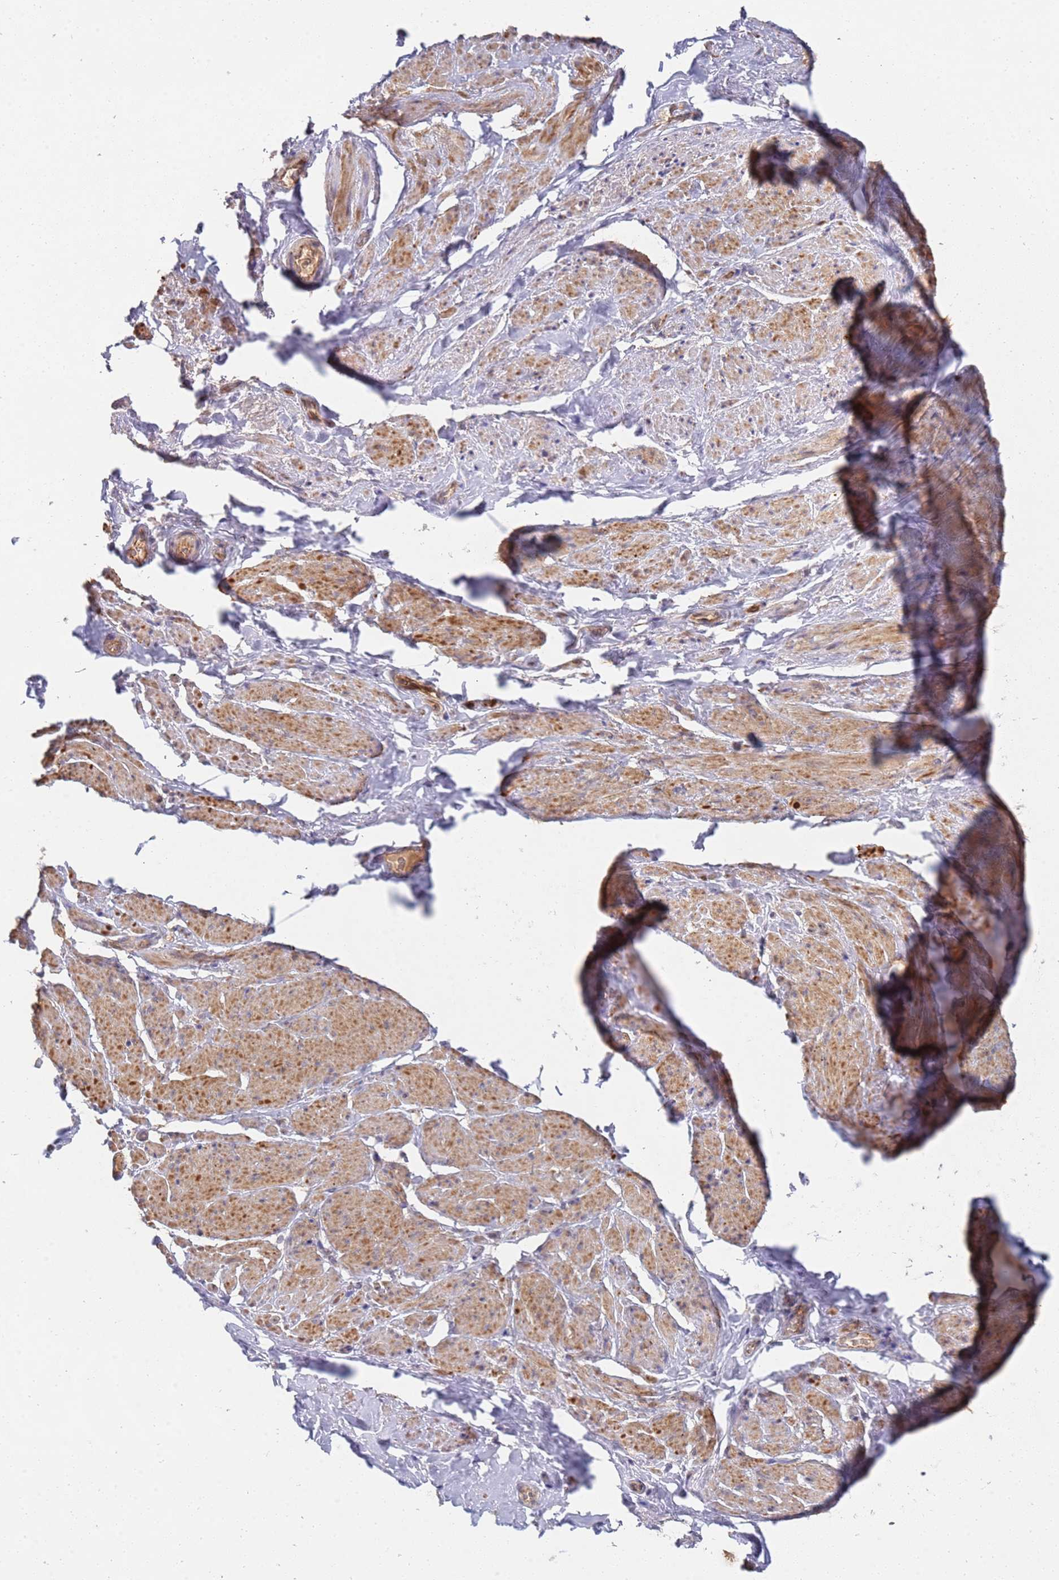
{"staining": {"intensity": "moderate", "quantity": "25%-75%", "location": "cytoplasmic/membranous,nuclear"}, "tissue": "smooth muscle", "cell_type": "Smooth muscle cells", "image_type": "normal", "snomed": [{"axis": "morphology", "description": "Normal tissue, NOS"}, {"axis": "topography", "description": "Smooth muscle"}, {"axis": "topography", "description": "Peripheral nerve tissue"}], "caption": "High-power microscopy captured an immunohistochemistry (IHC) image of normal smooth muscle, revealing moderate cytoplasmic/membranous,nuclear expression in approximately 25%-75% of smooth muscle cells. (IHC, brightfield microscopy, high magnification).", "gene": "ABCB6", "patient": {"sex": "male", "age": 69}}